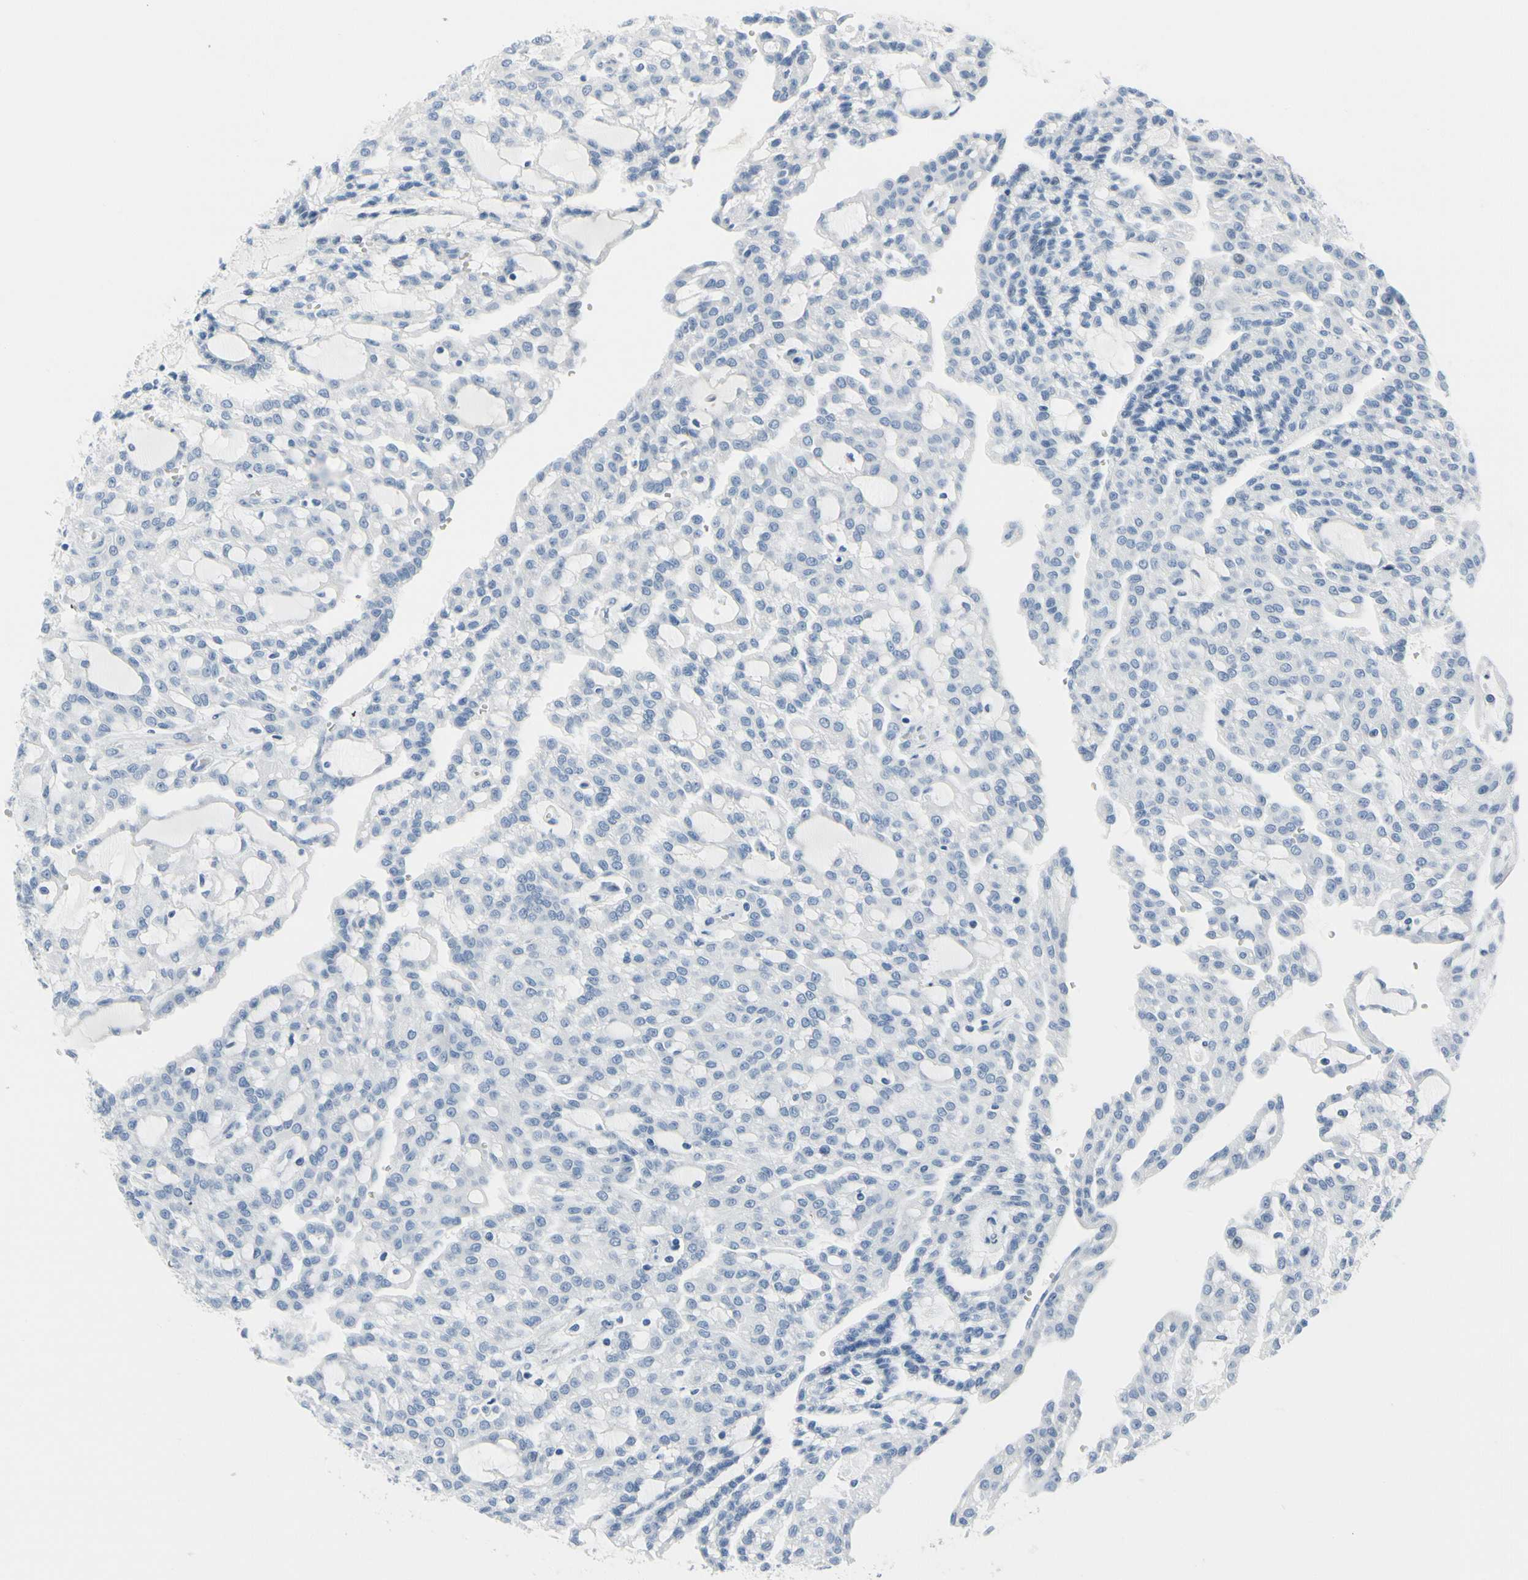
{"staining": {"intensity": "negative", "quantity": "none", "location": "none"}, "tissue": "renal cancer", "cell_type": "Tumor cells", "image_type": "cancer", "snomed": [{"axis": "morphology", "description": "Adenocarcinoma, NOS"}, {"axis": "topography", "description": "Kidney"}], "caption": "Human renal cancer (adenocarcinoma) stained for a protein using IHC exhibits no expression in tumor cells.", "gene": "MUC5B", "patient": {"sex": "male", "age": 63}}